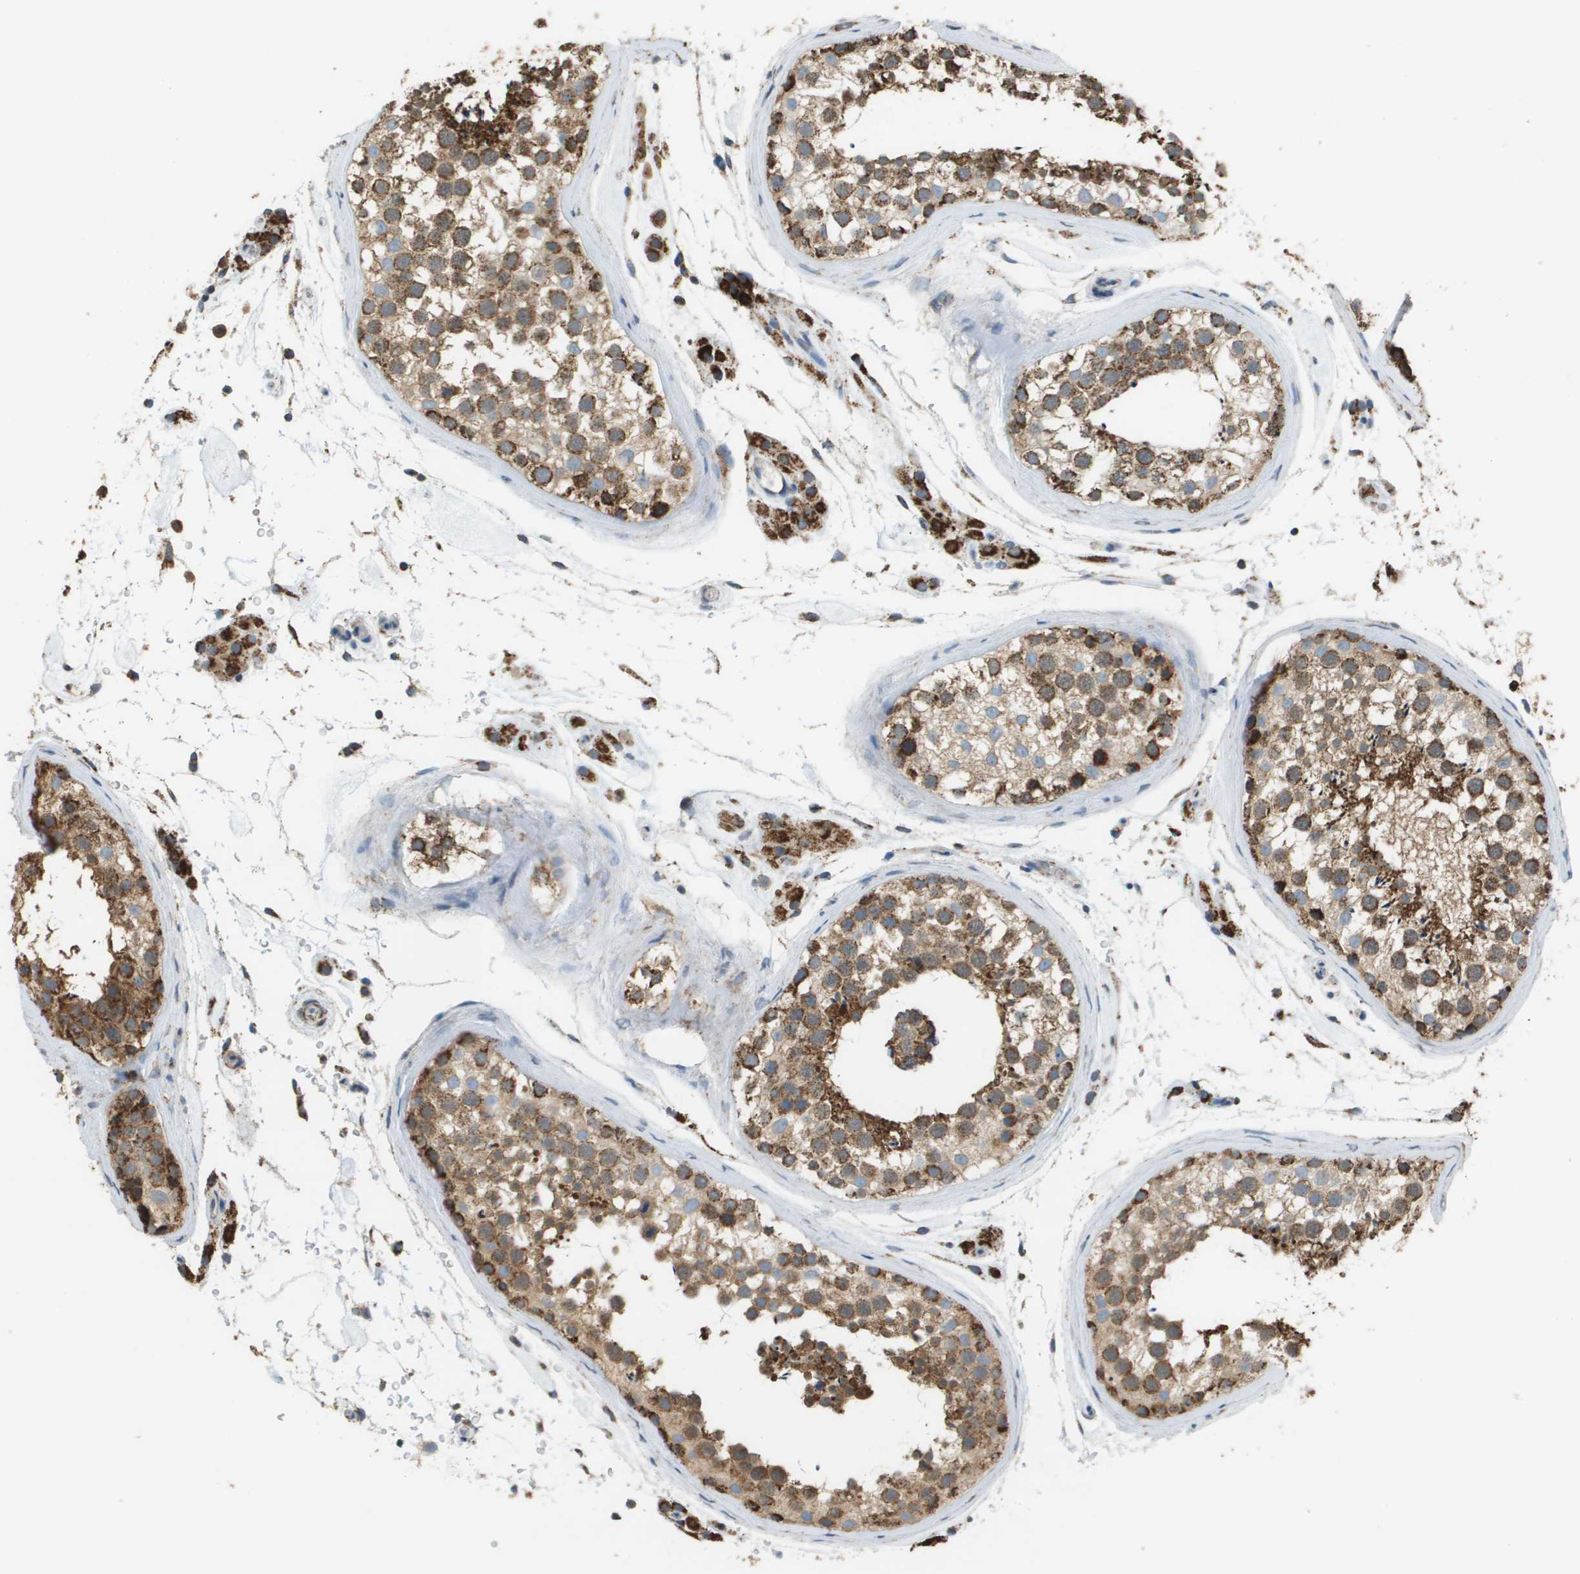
{"staining": {"intensity": "moderate", "quantity": ">75%", "location": "cytoplasmic/membranous"}, "tissue": "testis", "cell_type": "Cells in seminiferous ducts", "image_type": "normal", "snomed": [{"axis": "morphology", "description": "Normal tissue, NOS"}, {"axis": "topography", "description": "Testis"}], "caption": "DAB (3,3'-diaminobenzidine) immunohistochemical staining of unremarkable human testis displays moderate cytoplasmic/membranous protein expression in about >75% of cells in seminiferous ducts. Using DAB (3,3'-diaminobenzidine) (brown) and hematoxylin (blue) stains, captured at high magnification using brightfield microscopy.", "gene": "FH", "patient": {"sex": "male", "age": 46}}